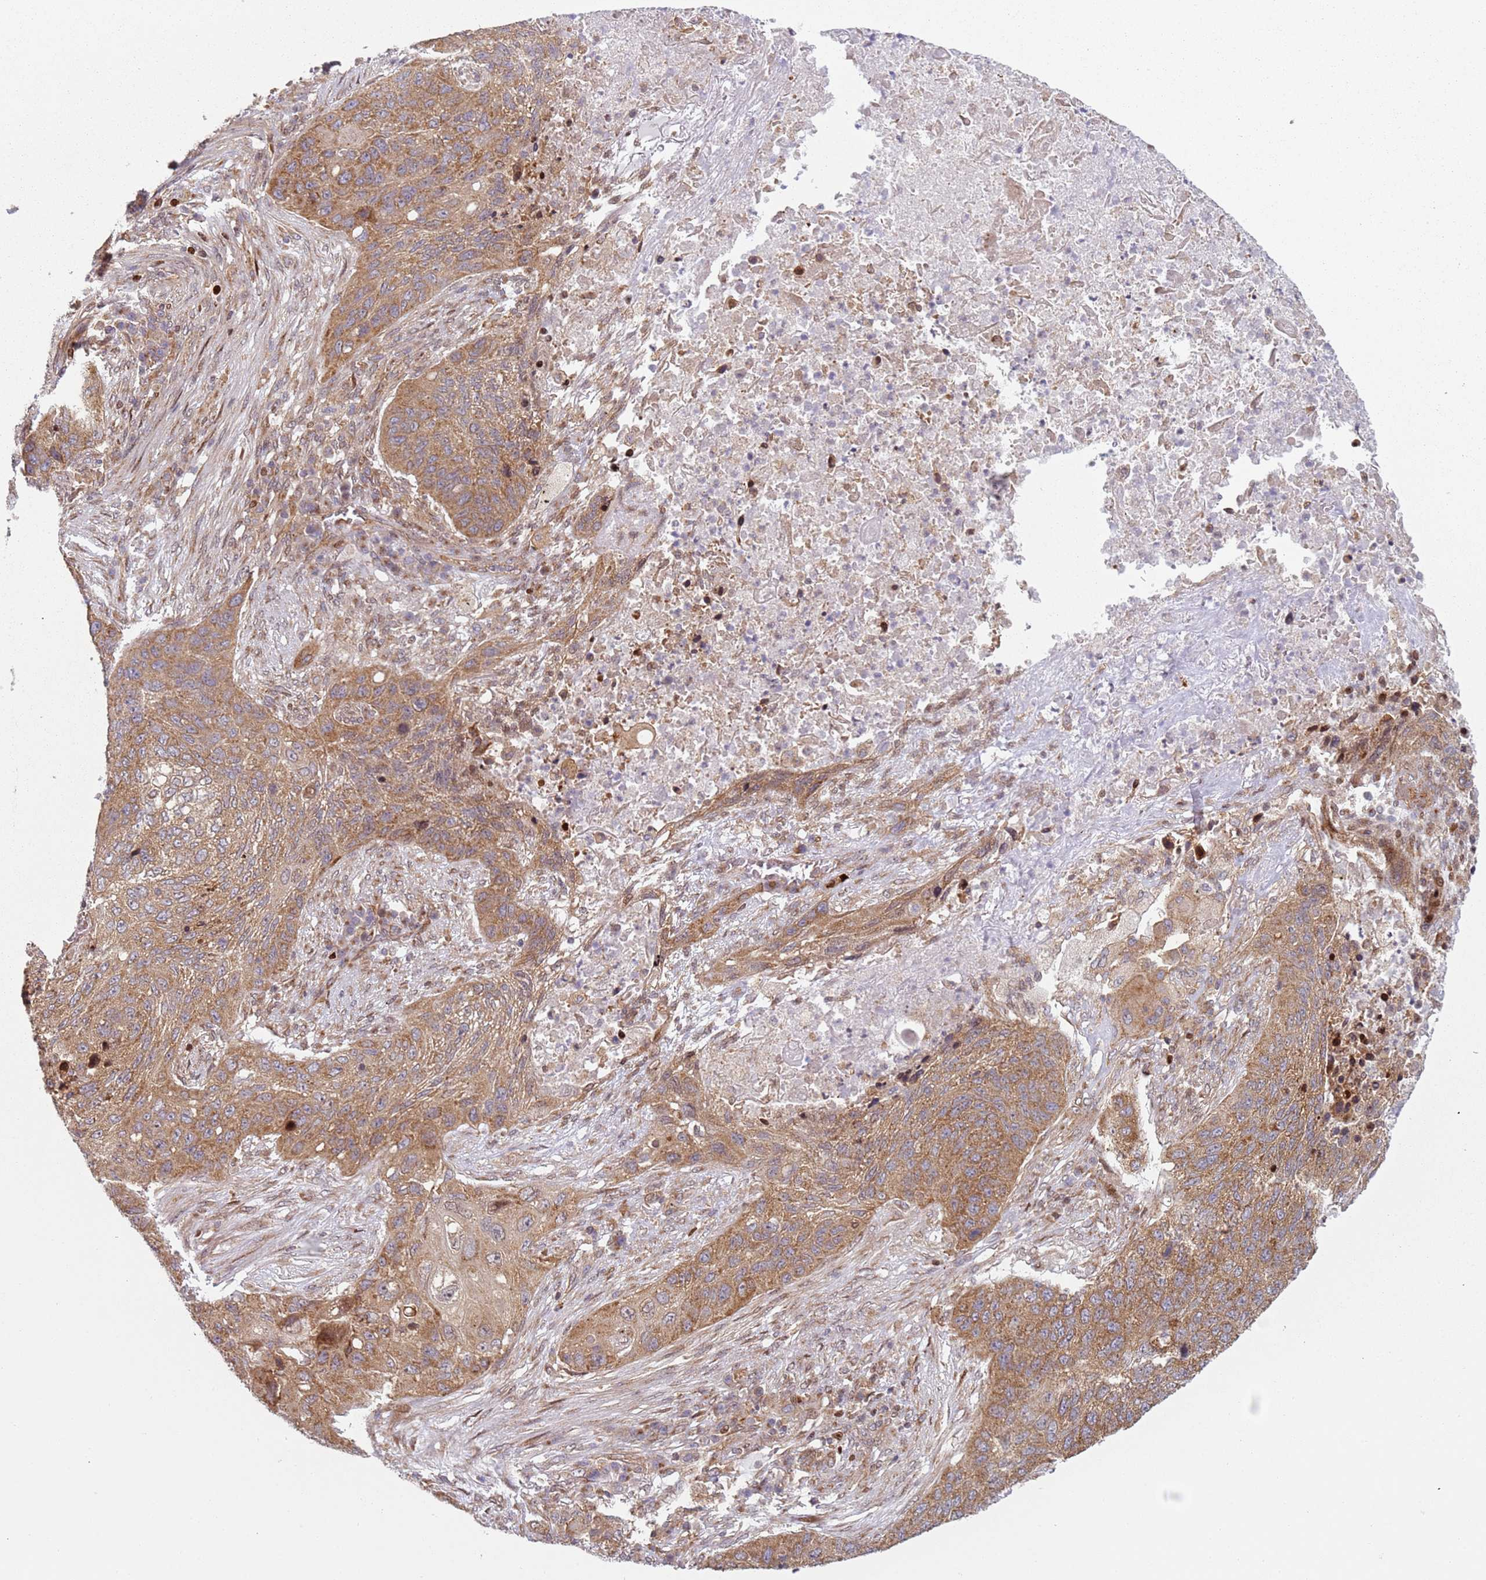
{"staining": {"intensity": "moderate", "quantity": ">75%", "location": "cytoplasmic/membranous"}, "tissue": "lung cancer", "cell_type": "Tumor cells", "image_type": "cancer", "snomed": [{"axis": "morphology", "description": "Squamous cell carcinoma, NOS"}, {"axis": "topography", "description": "Lung"}], "caption": "IHC of human lung cancer reveals medium levels of moderate cytoplasmic/membranous expression in approximately >75% of tumor cells. (DAB IHC, brown staining for protein, blue staining for nuclei).", "gene": "HNRNPLL", "patient": {"sex": "female", "age": 63}}